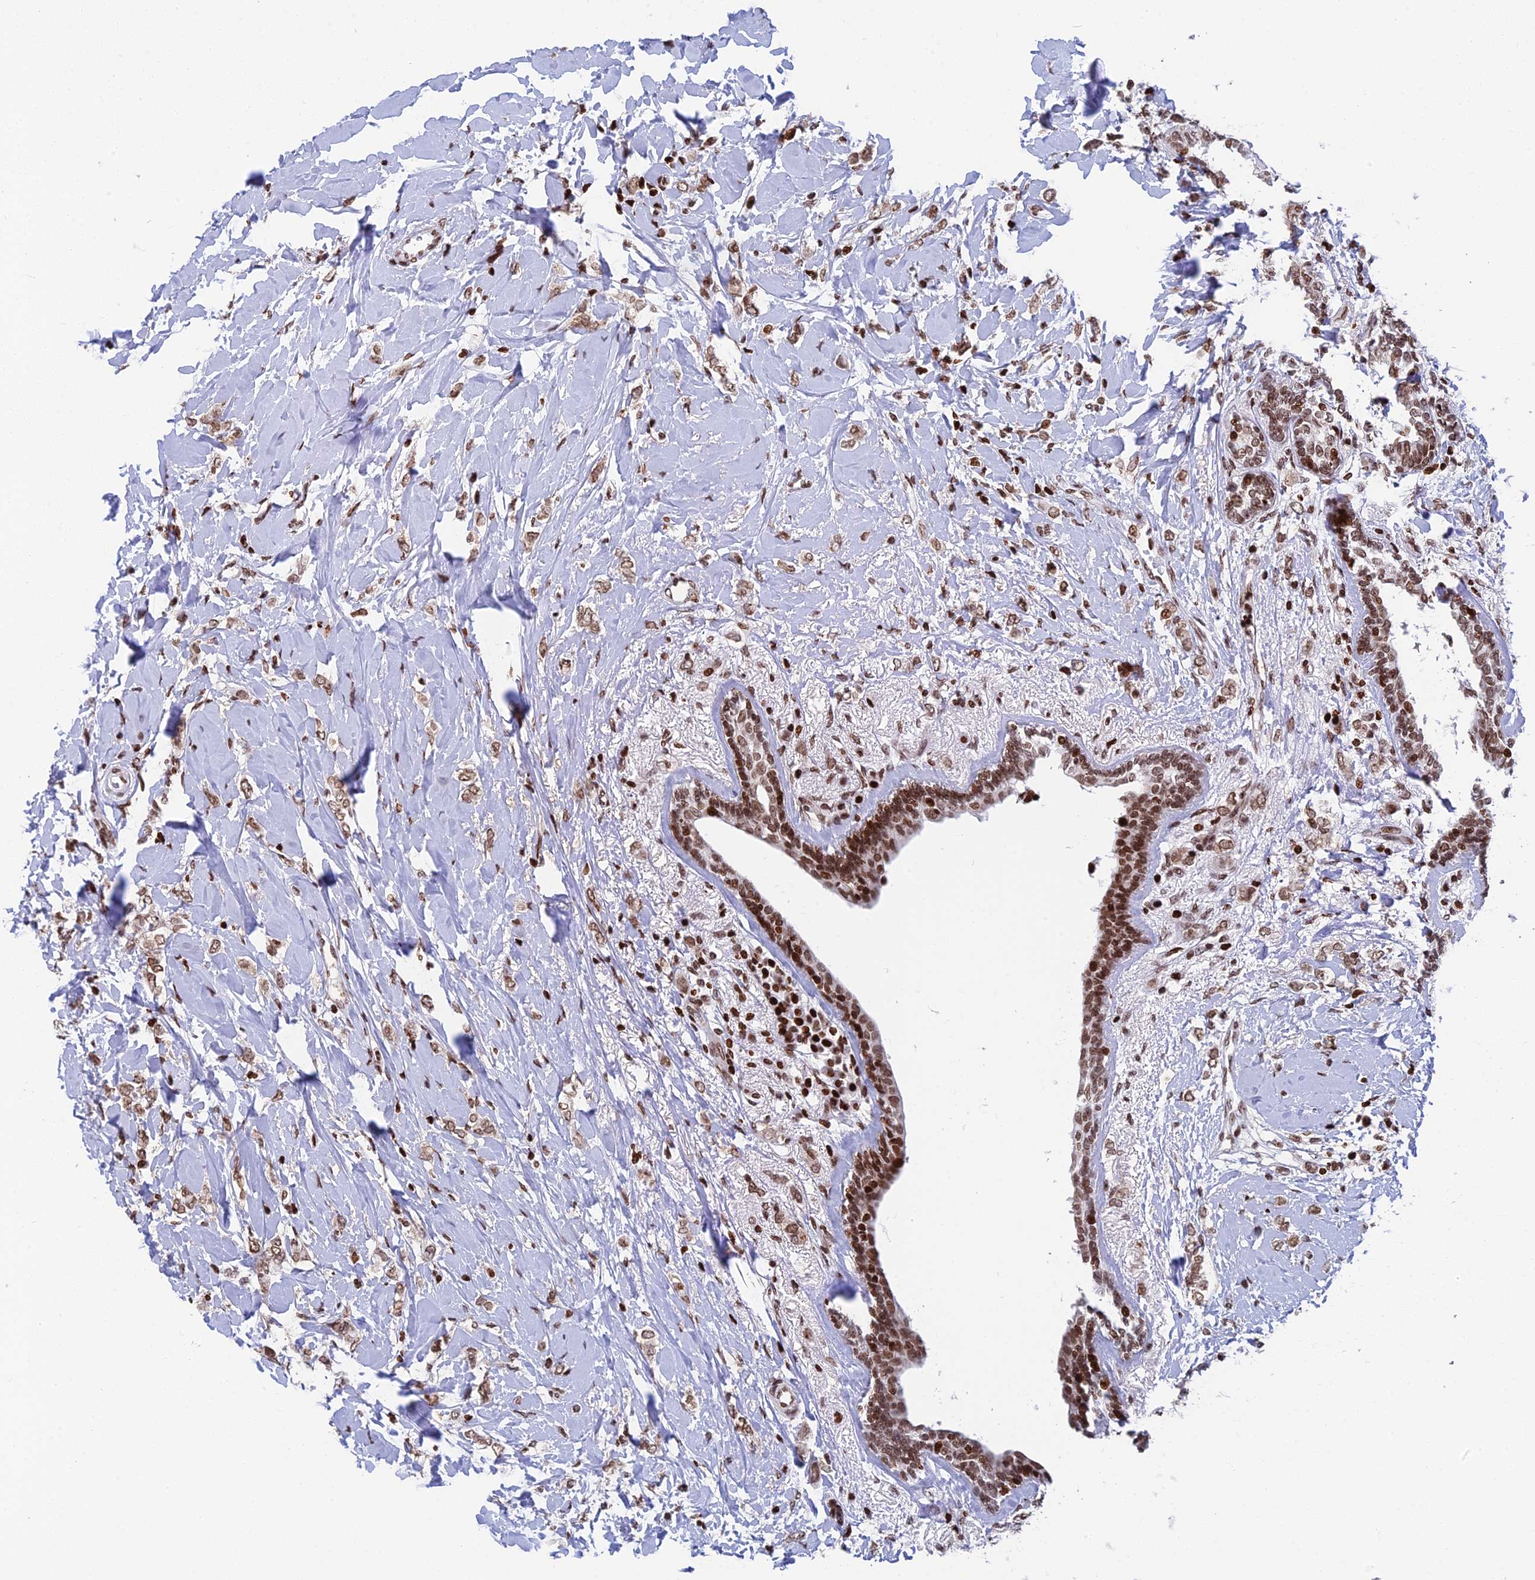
{"staining": {"intensity": "moderate", "quantity": ">75%", "location": "nuclear"}, "tissue": "breast cancer", "cell_type": "Tumor cells", "image_type": "cancer", "snomed": [{"axis": "morphology", "description": "Normal tissue, NOS"}, {"axis": "morphology", "description": "Lobular carcinoma"}, {"axis": "topography", "description": "Breast"}], "caption": "A medium amount of moderate nuclear expression is identified in approximately >75% of tumor cells in breast lobular carcinoma tissue. (IHC, brightfield microscopy, high magnification).", "gene": "RPAP1", "patient": {"sex": "female", "age": 47}}